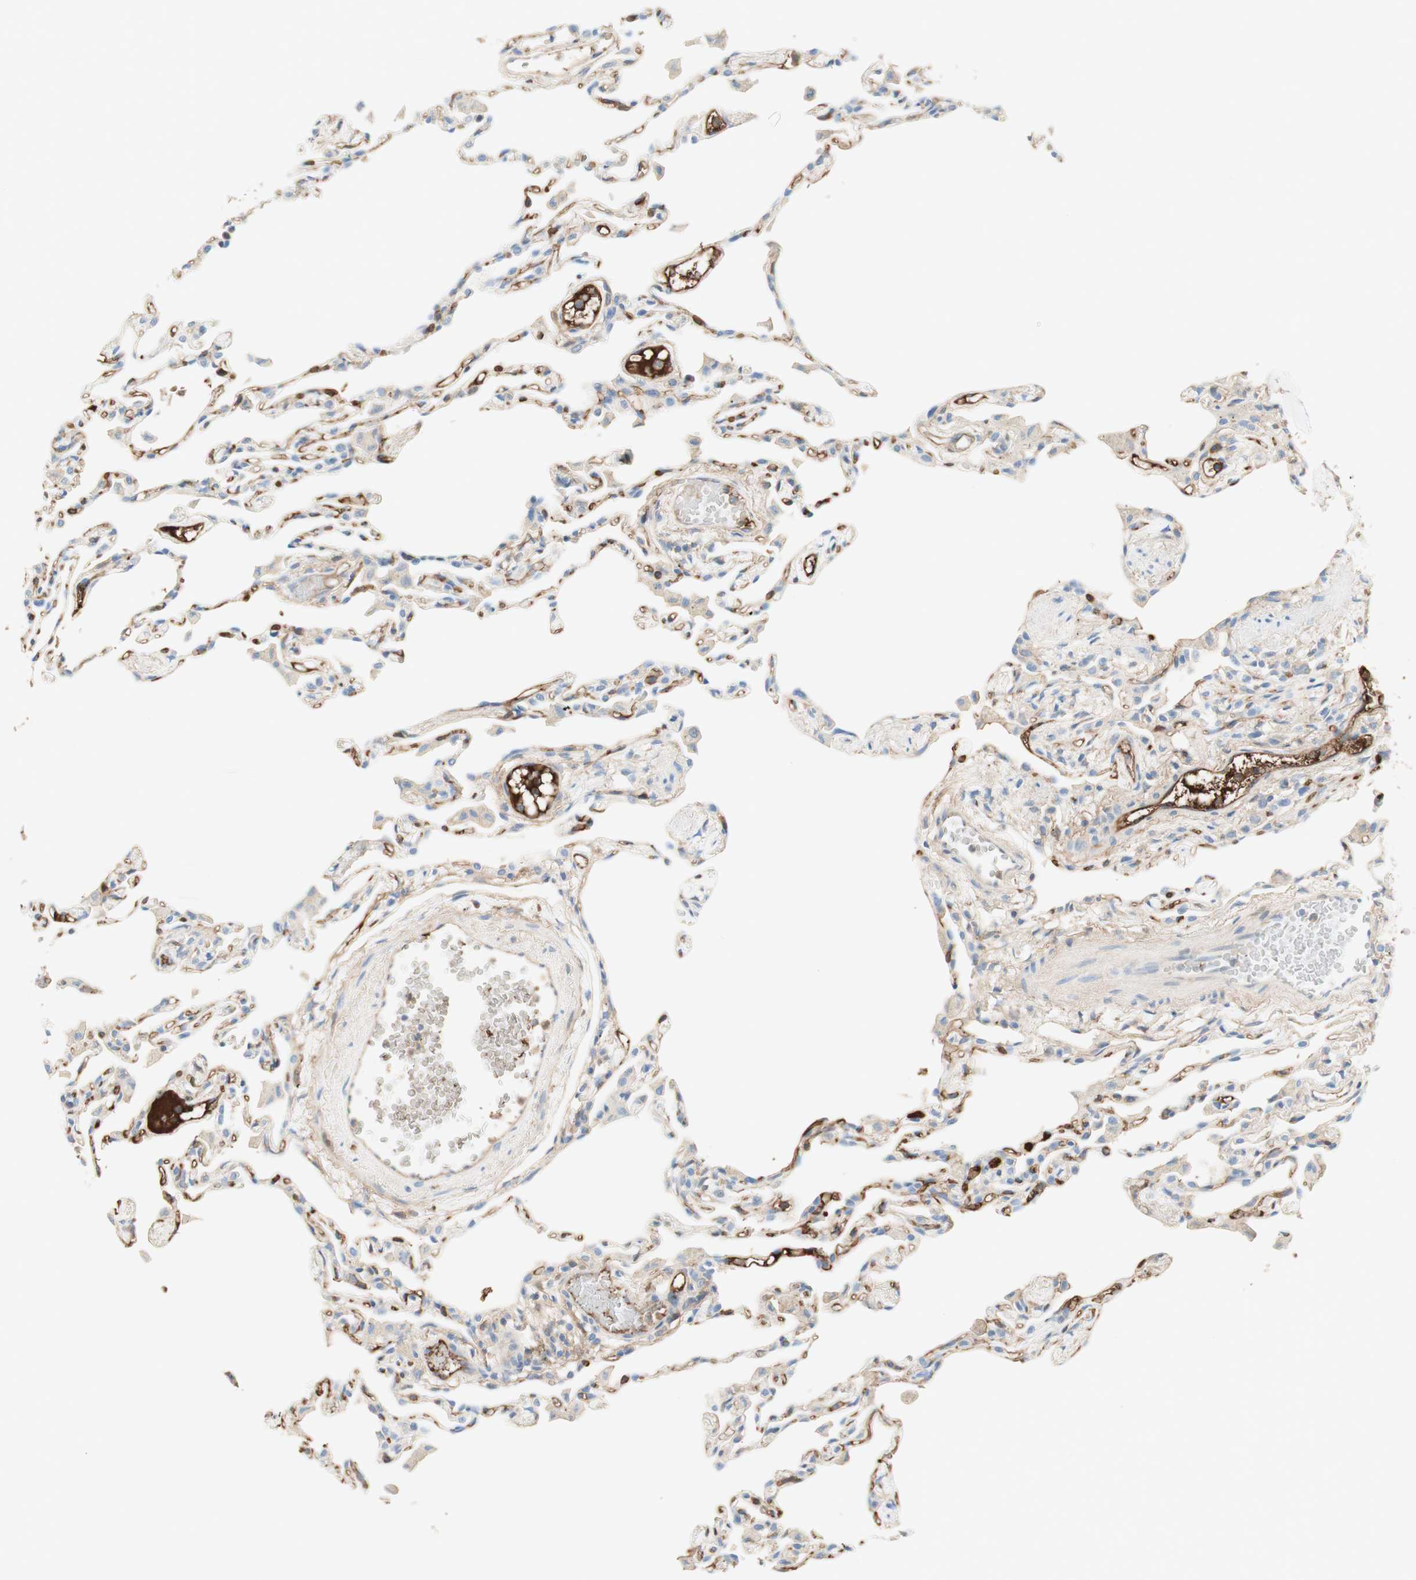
{"staining": {"intensity": "weak", "quantity": ">75%", "location": "cytoplasmic/membranous"}, "tissue": "lung", "cell_type": "Alveolar cells", "image_type": "normal", "snomed": [{"axis": "morphology", "description": "Normal tissue, NOS"}, {"axis": "topography", "description": "Lung"}], "caption": "Immunohistochemical staining of unremarkable human lung reveals weak cytoplasmic/membranous protein positivity in approximately >75% of alveolar cells.", "gene": "KNG1", "patient": {"sex": "female", "age": 49}}